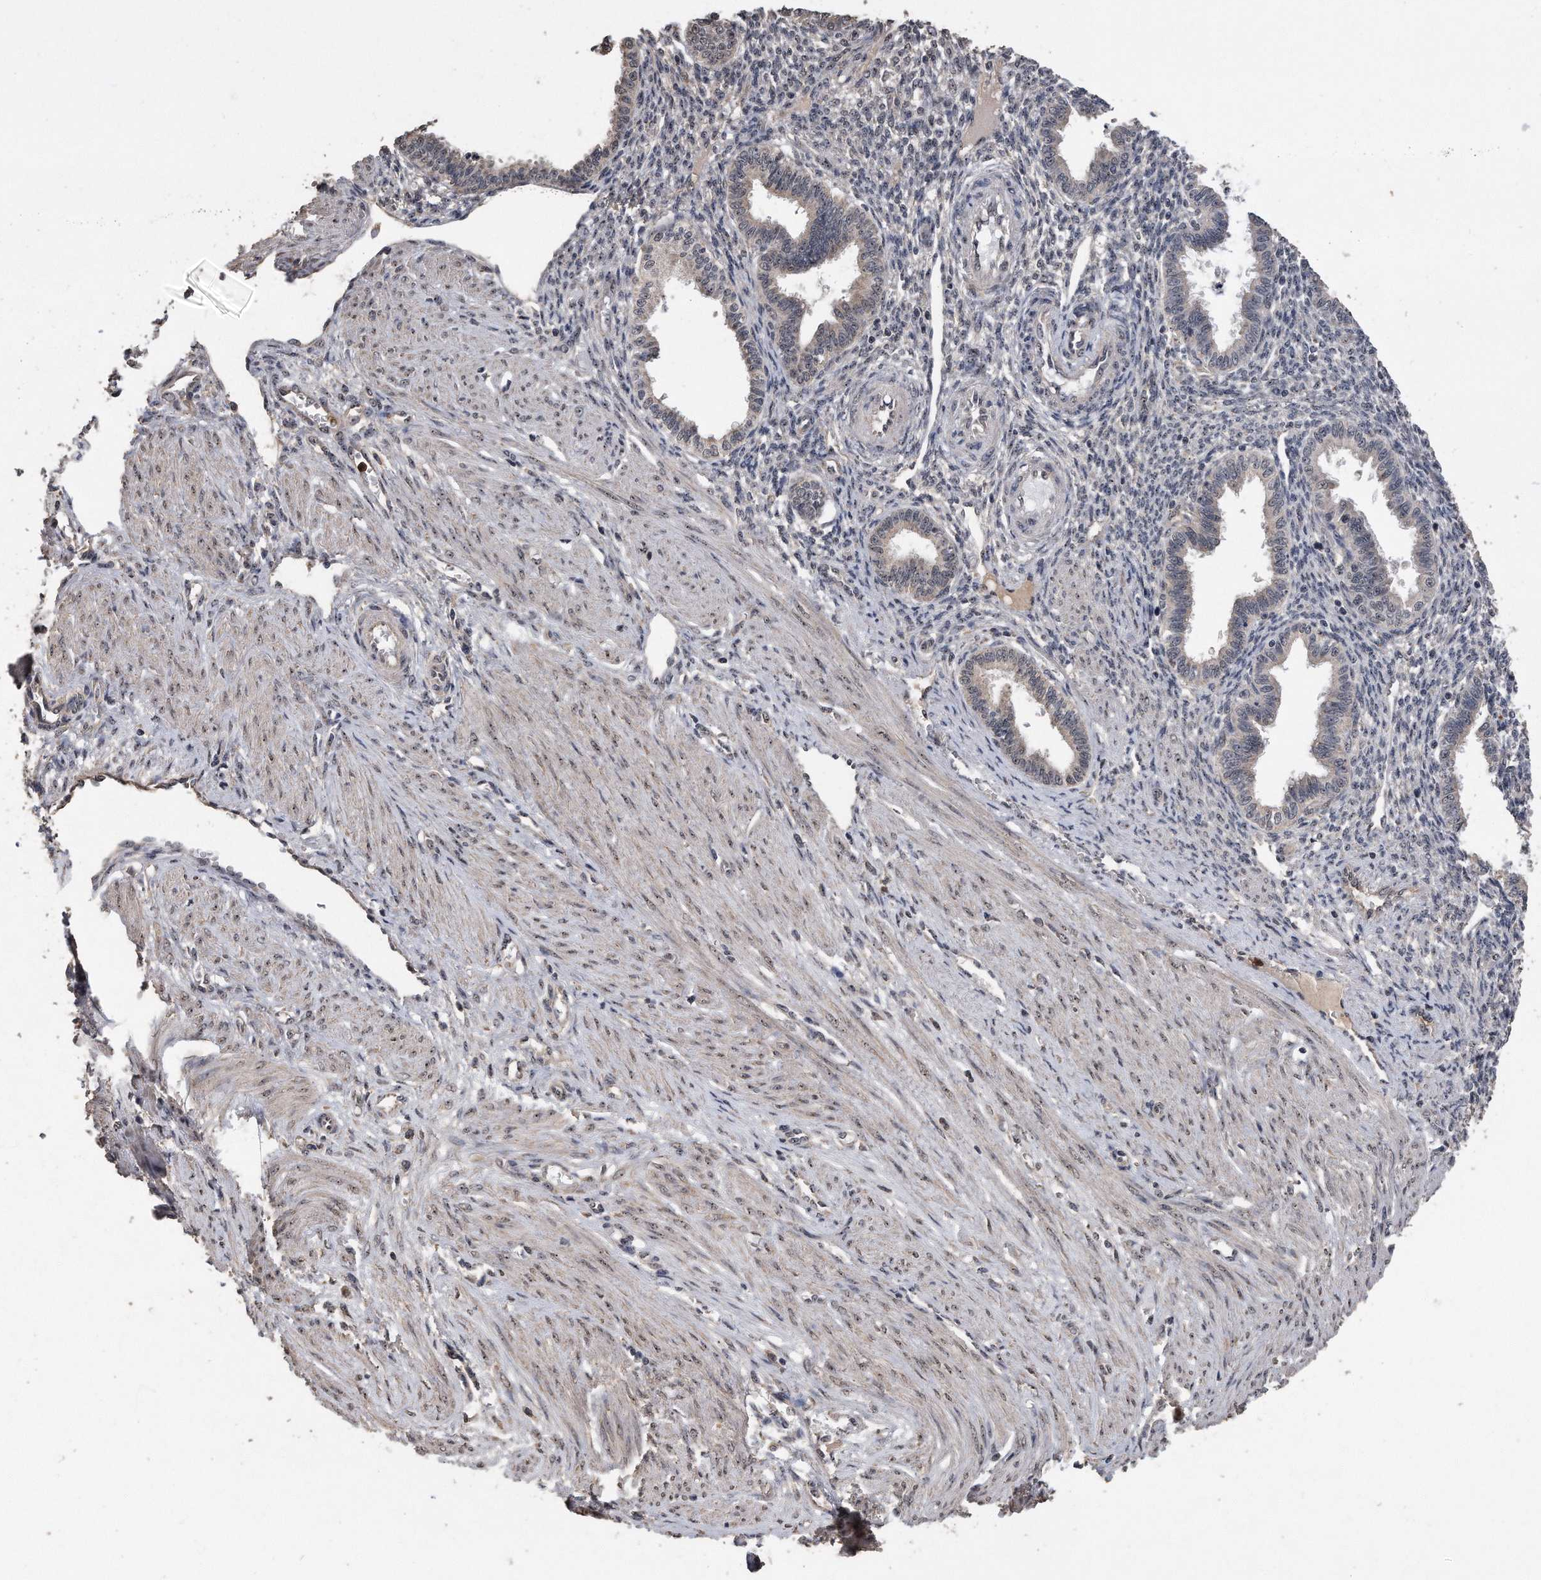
{"staining": {"intensity": "negative", "quantity": "none", "location": "none"}, "tissue": "endometrium", "cell_type": "Cells in endometrial stroma", "image_type": "normal", "snomed": [{"axis": "morphology", "description": "Normal tissue, NOS"}, {"axis": "topography", "description": "Endometrium"}], "caption": "Endometrium was stained to show a protein in brown. There is no significant positivity in cells in endometrial stroma. Nuclei are stained in blue.", "gene": "PELO", "patient": {"sex": "female", "age": 33}}